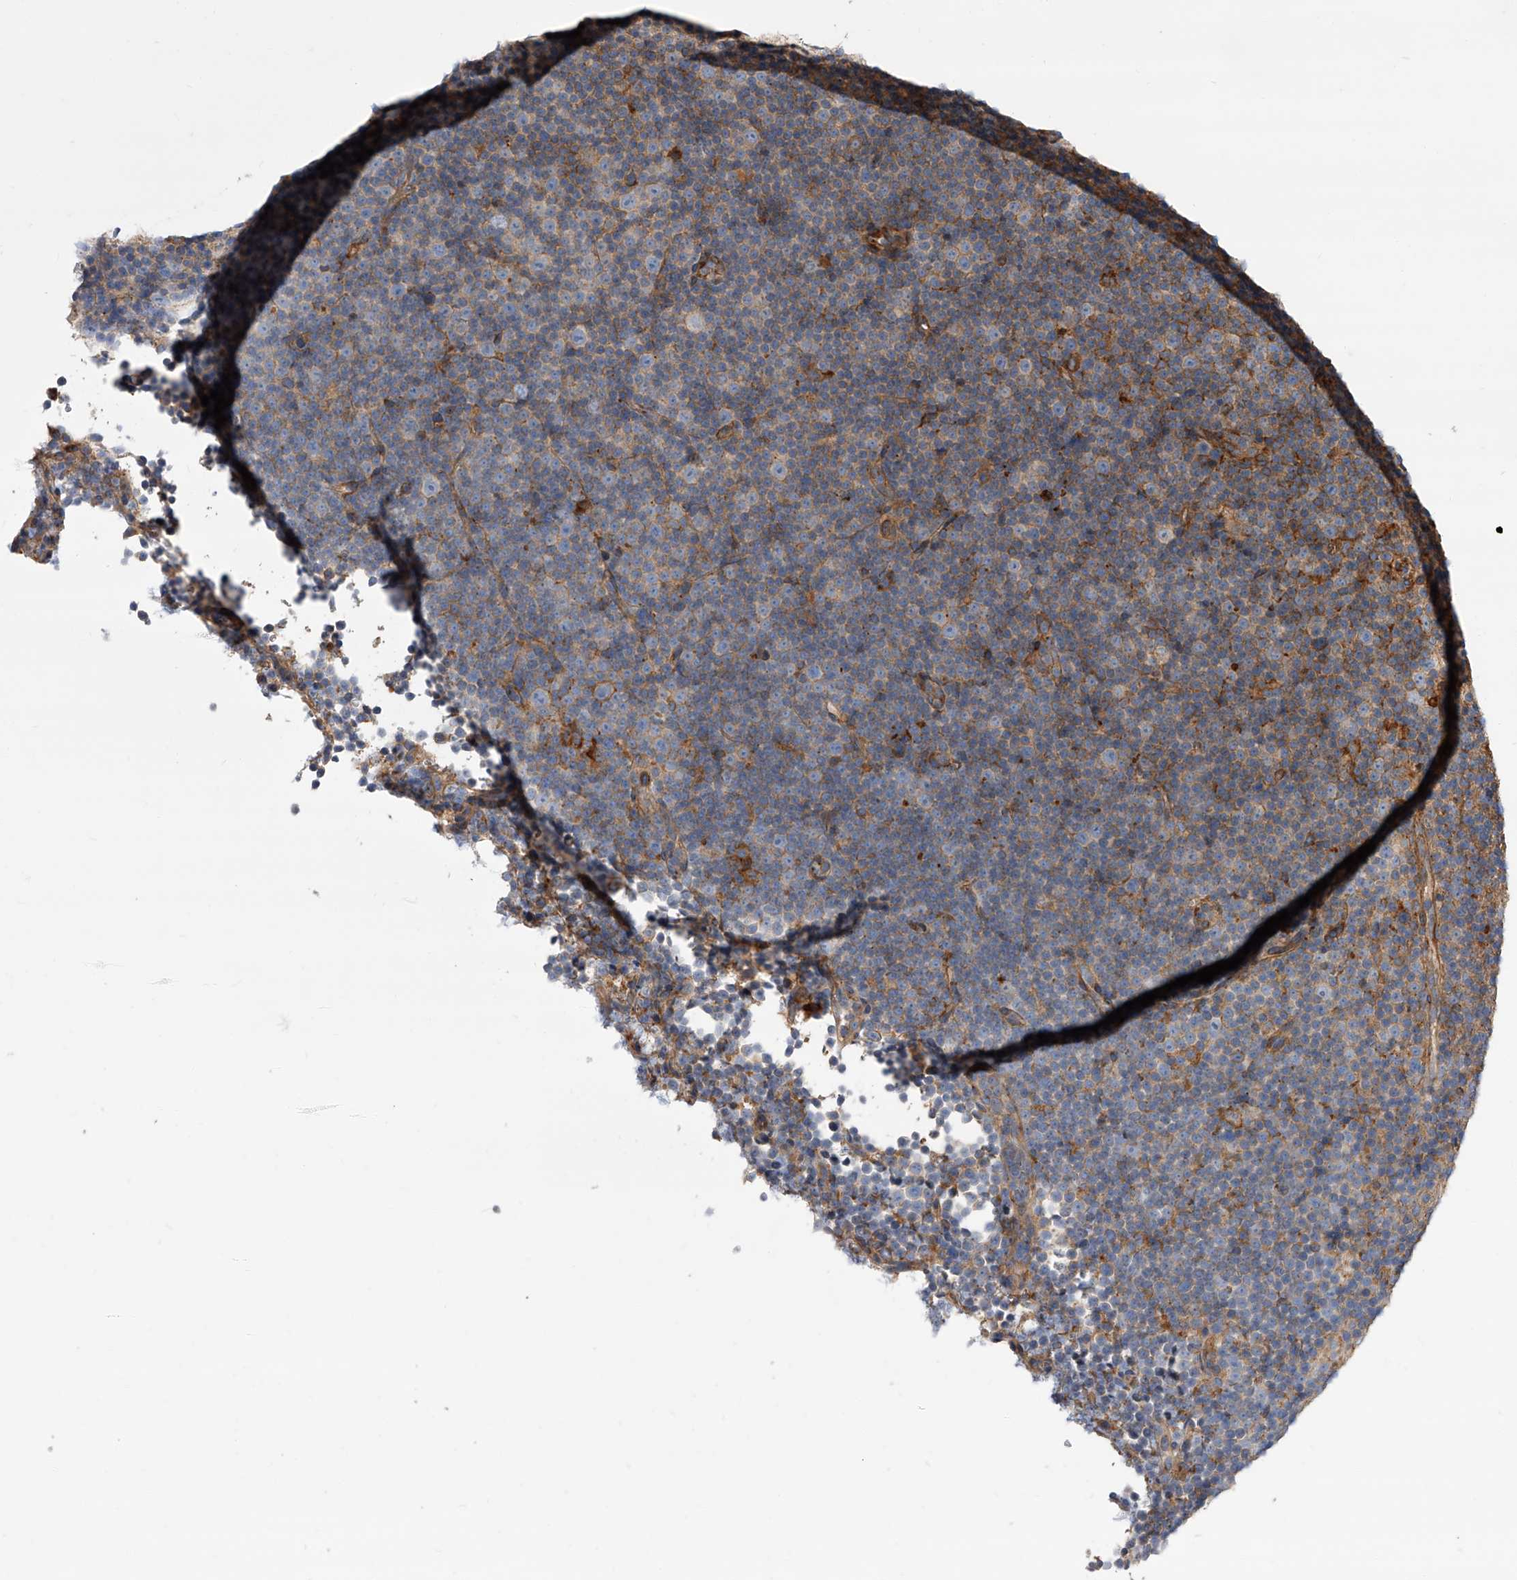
{"staining": {"intensity": "strong", "quantity": "25%-75%", "location": "cytoplasmic/membranous"}, "tissue": "lymphoma", "cell_type": "Tumor cells", "image_type": "cancer", "snomed": [{"axis": "morphology", "description": "Malignant lymphoma, non-Hodgkin's type, Low grade"}, {"axis": "topography", "description": "Lymph node"}], "caption": "A high amount of strong cytoplasmic/membranous positivity is seen in about 25%-75% of tumor cells in malignant lymphoma, non-Hodgkin's type (low-grade) tissue. Nuclei are stained in blue.", "gene": "PISD", "patient": {"sex": "female", "age": 67}}